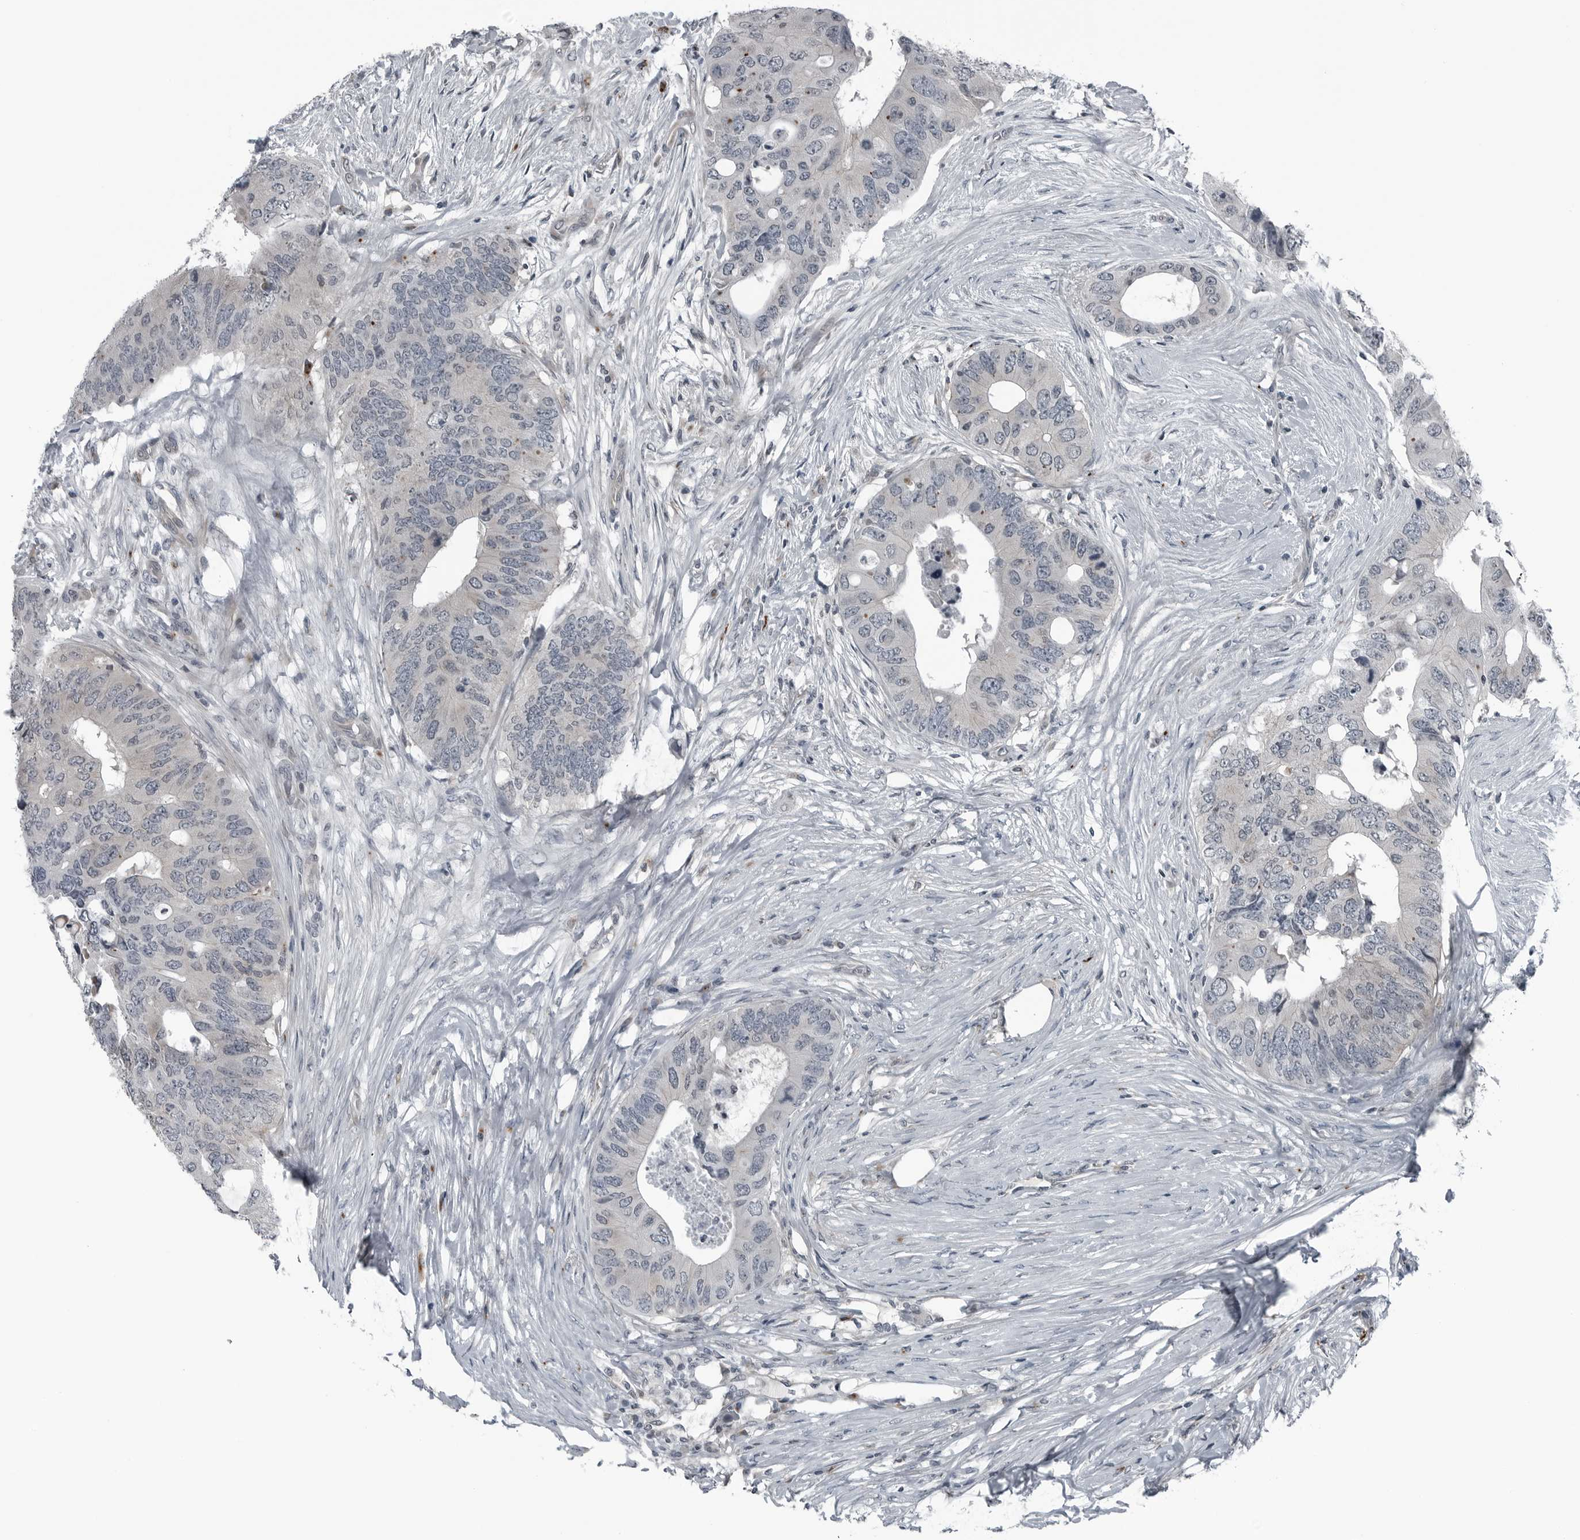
{"staining": {"intensity": "negative", "quantity": "none", "location": "none"}, "tissue": "colorectal cancer", "cell_type": "Tumor cells", "image_type": "cancer", "snomed": [{"axis": "morphology", "description": "Adenocarcinoma, NOS"}, {"axis": "topography", "description": "Colon"}], "caption": "Colorectal adenocarcinoma stained for a protein using immunohistochemistry displays no expression tumor cells.", "gene": "GAK", "patient": {"sex": "male", "age": 71}}